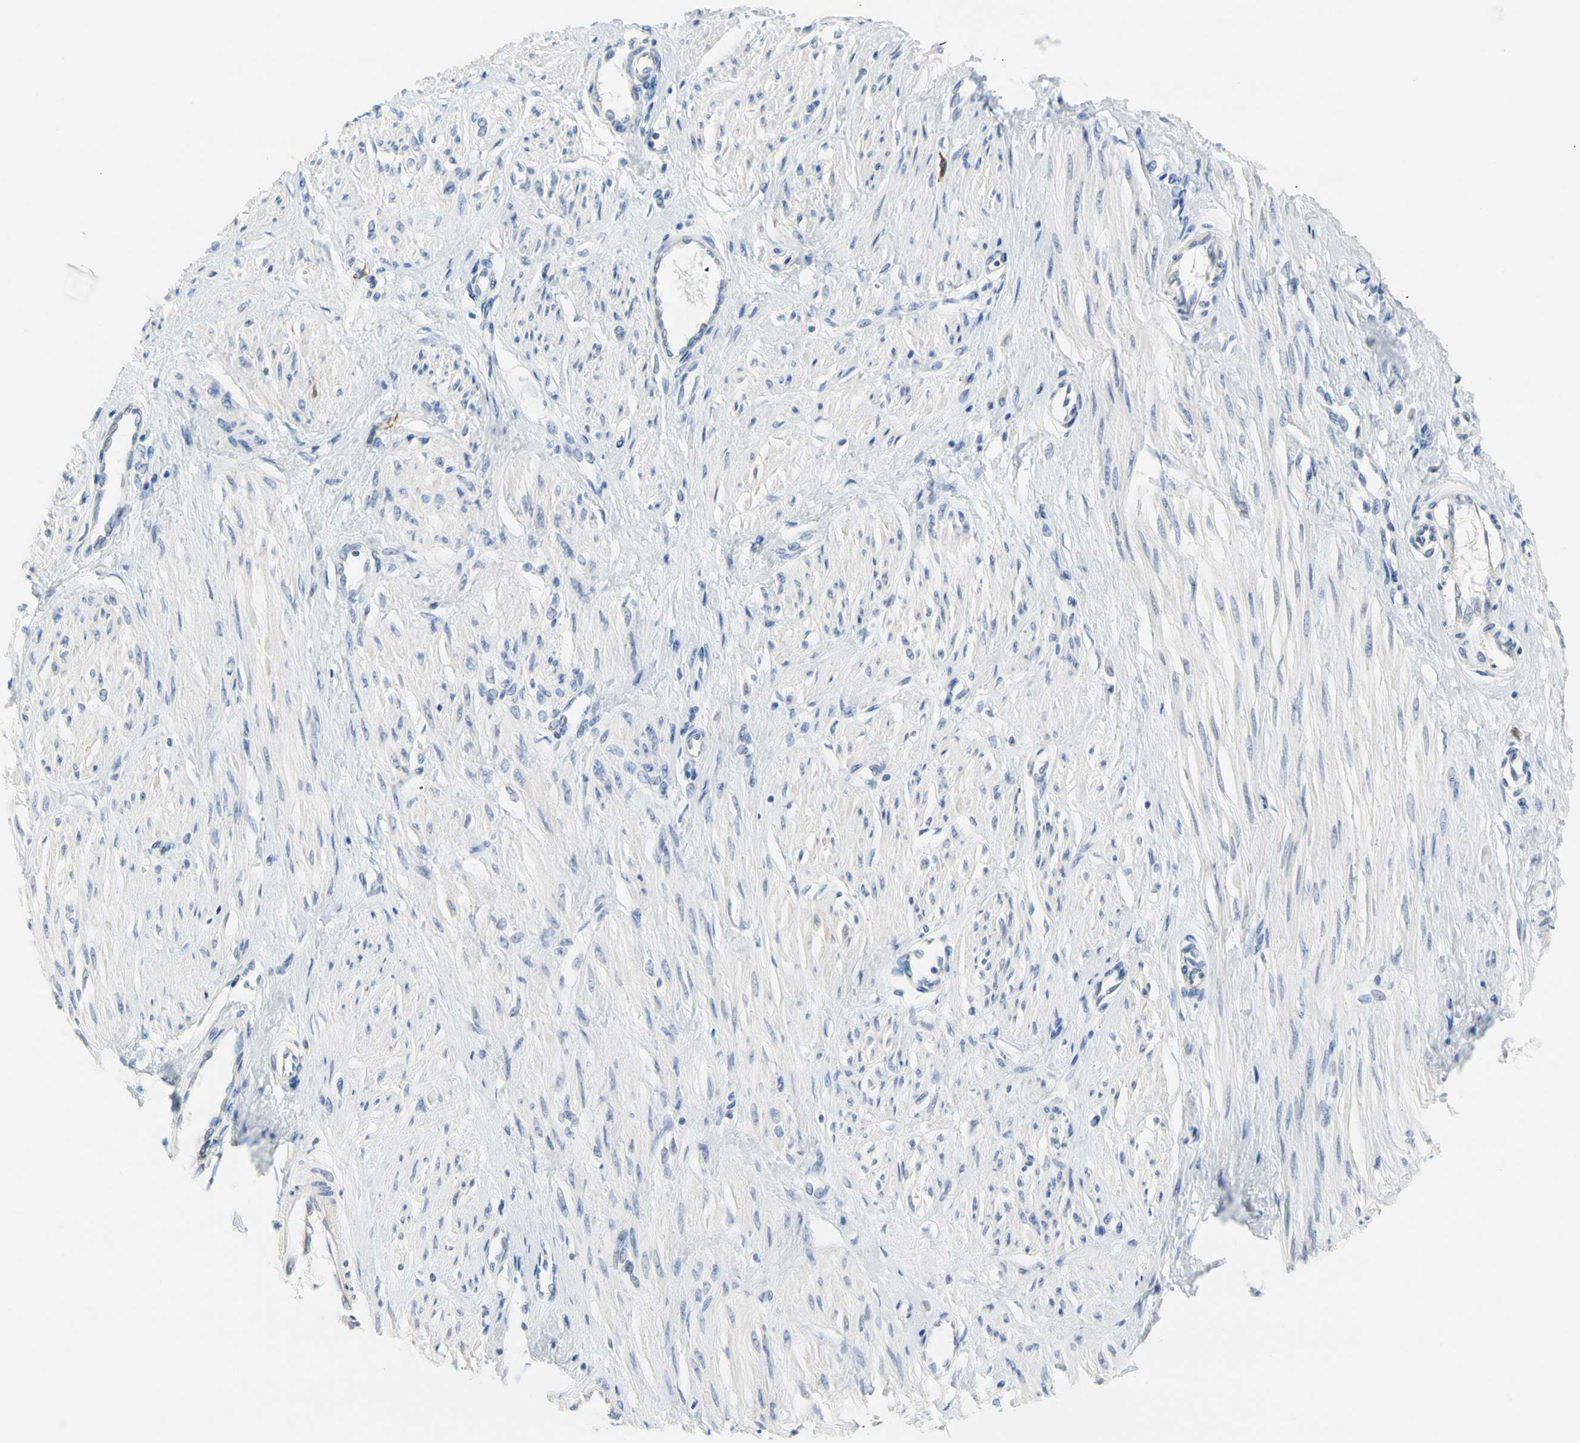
{"staining": {"intensity": "negative", "quantity": "none", "location": "none"}, "tissue": "smooth muscle", "cell_type": "Smooth muscle cells", "image_type": "normal", "snomed": [{"axis": "morphology", "description": "Normal tissue, NOS"}, {"axis": "topography", "description": "Smooth muscle"}, {"axis": "topography", "description": "Uterus"}], "caption": "Smooth muscle cells show no significant expression in normal smooth muscle. (Stains: DAB IHC with hematoxylin counter stain, Microscopy: brightfield microscopy at high magnification).", "gene": "TACC3", "patient": {"sex": "female", "age": 39}}